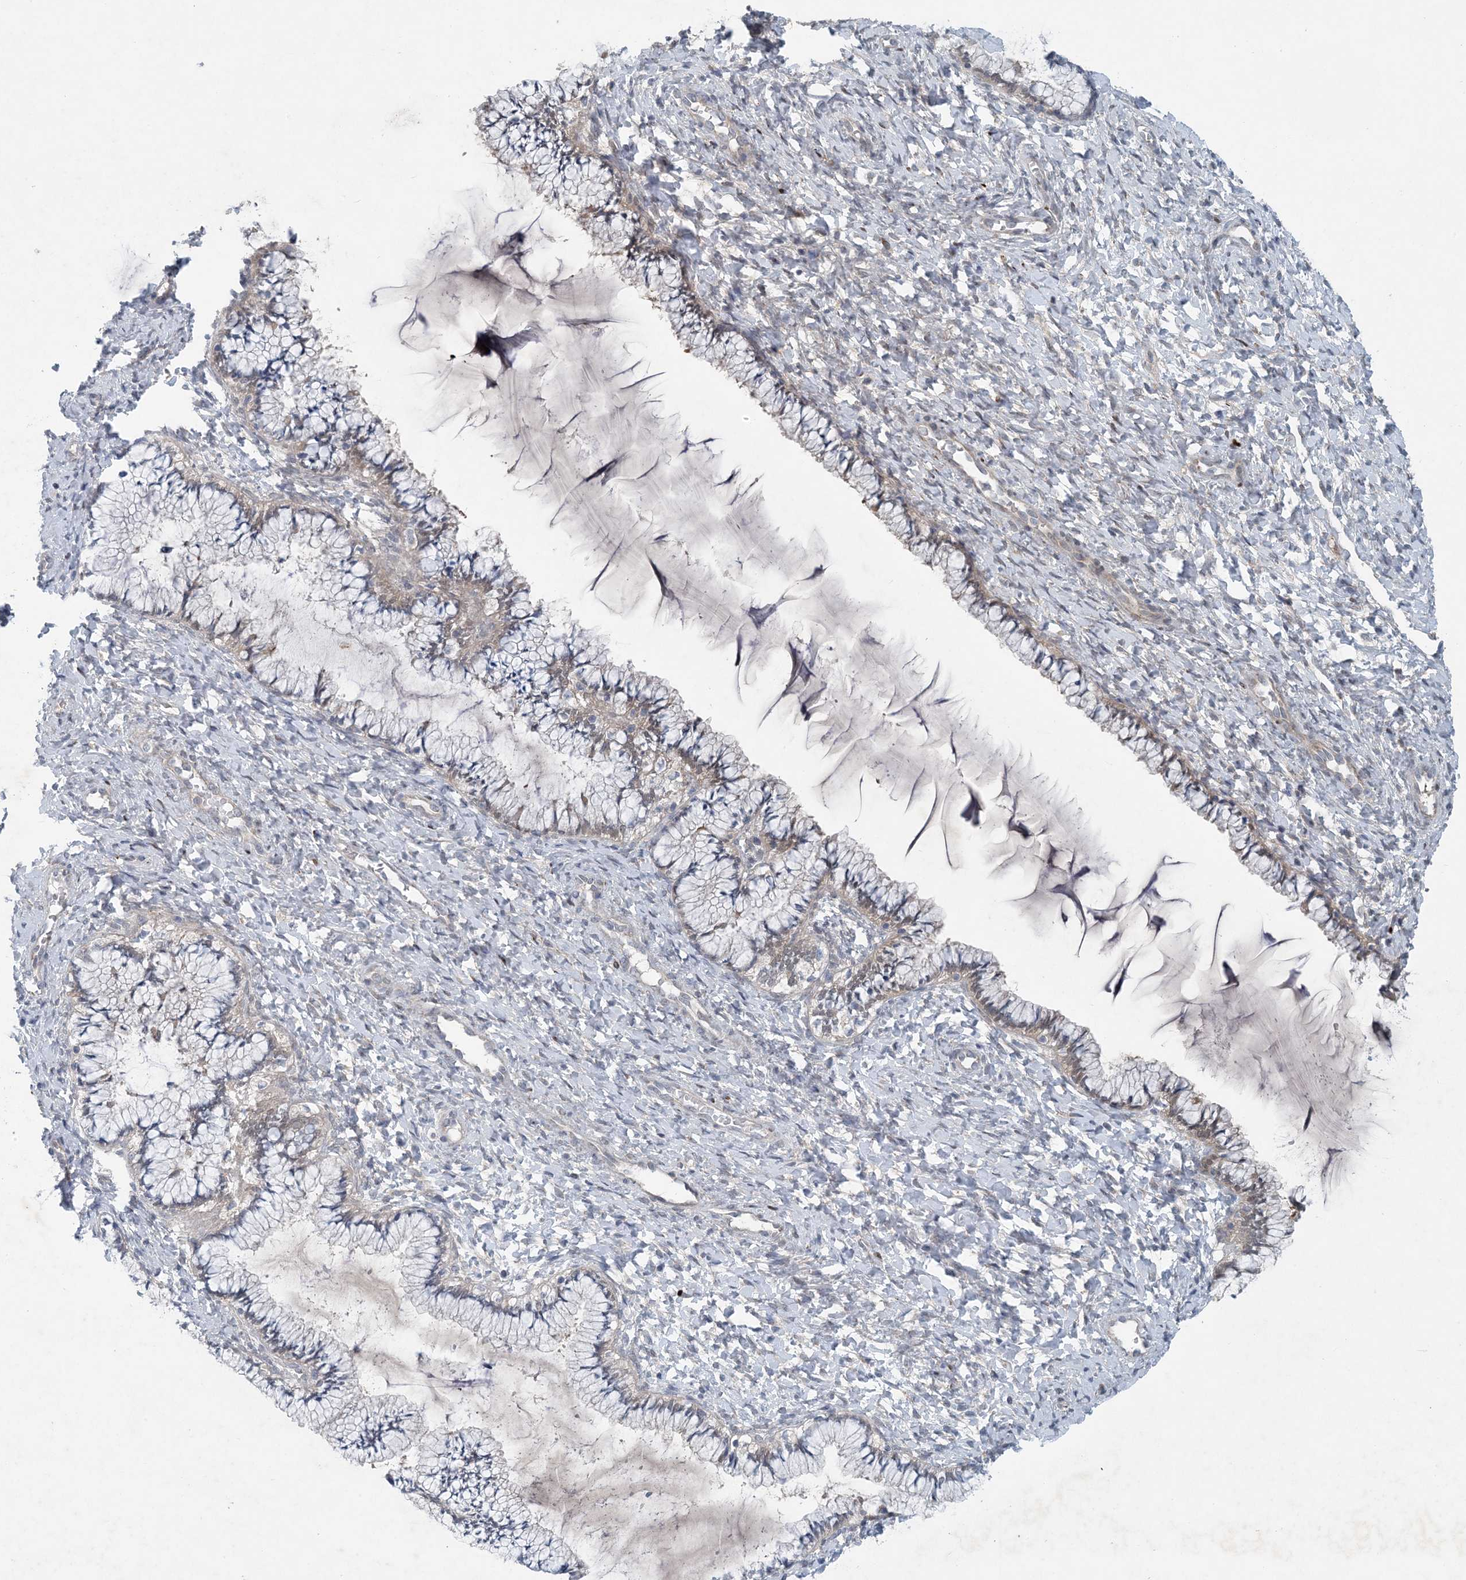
{"staining": {"intensity": "weak", "quantity": "<25%", "location": "cytoplasmic/membranous"}, "tissue": "cervix", "cell_type": "Glandular cells", "image_type": "normal", "snomed": [{"axis": "morphology", "description": "Normal tissue, NOS"}, {"axis": "morphology", "description": "Adenocarcinoma, NOS"}, {"axis": "topography", "description": "Cervix"}], "caption": "Photomicrograph shows no significant protein staining in glandular cells of unremarkable cervix. The staining was performed using DAB (3,3'-diaminobenzidine) to visualize the protein expression in brown, while the nuclei were stained in blue with hematoxylin (Magnification: 20x).", "gene": "HIKESHI", "patient": {"sex": "female", "age": 29}}